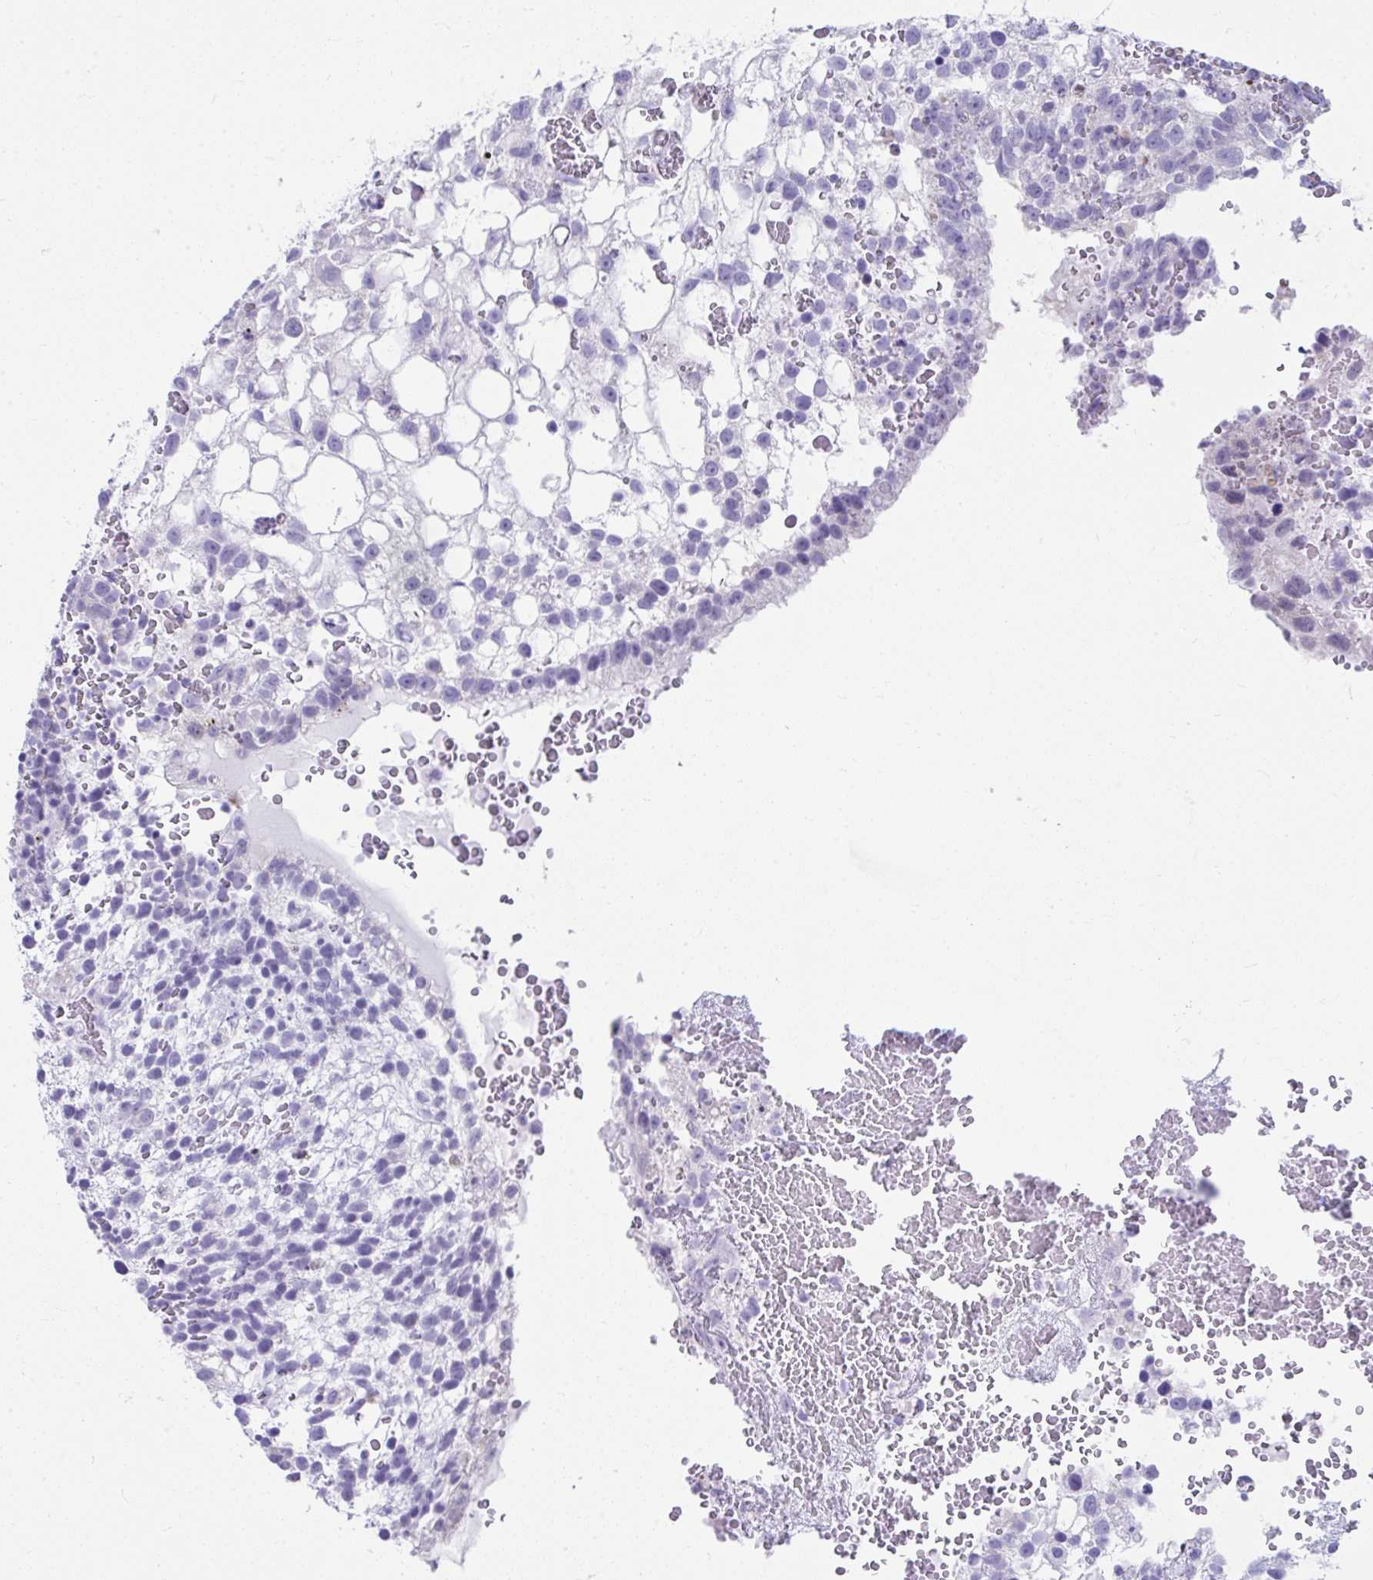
{"staining": {"intensity": "negative", "quantity": "none", "location": "none"}, "tissue": "testis cancer", "cell_type": "Tumor cells", "image_type": "cancer", "snomed": [{"axis": "morphology", "description": "Normal tissue, NOS"}, {"axis": "morphology", "description": "Carcinoma, Embryonal, NOS"}, {"axis": "topography", "description": "Testis"}], "caption": "Immunohistochemistry histopathology image of human embryonal carcinoma (testis) stained for a protein (brown), which demonstrates no staining in tumor cells.", "gene": "ISL1", "patient": {"sex": "male", "age": 32}}